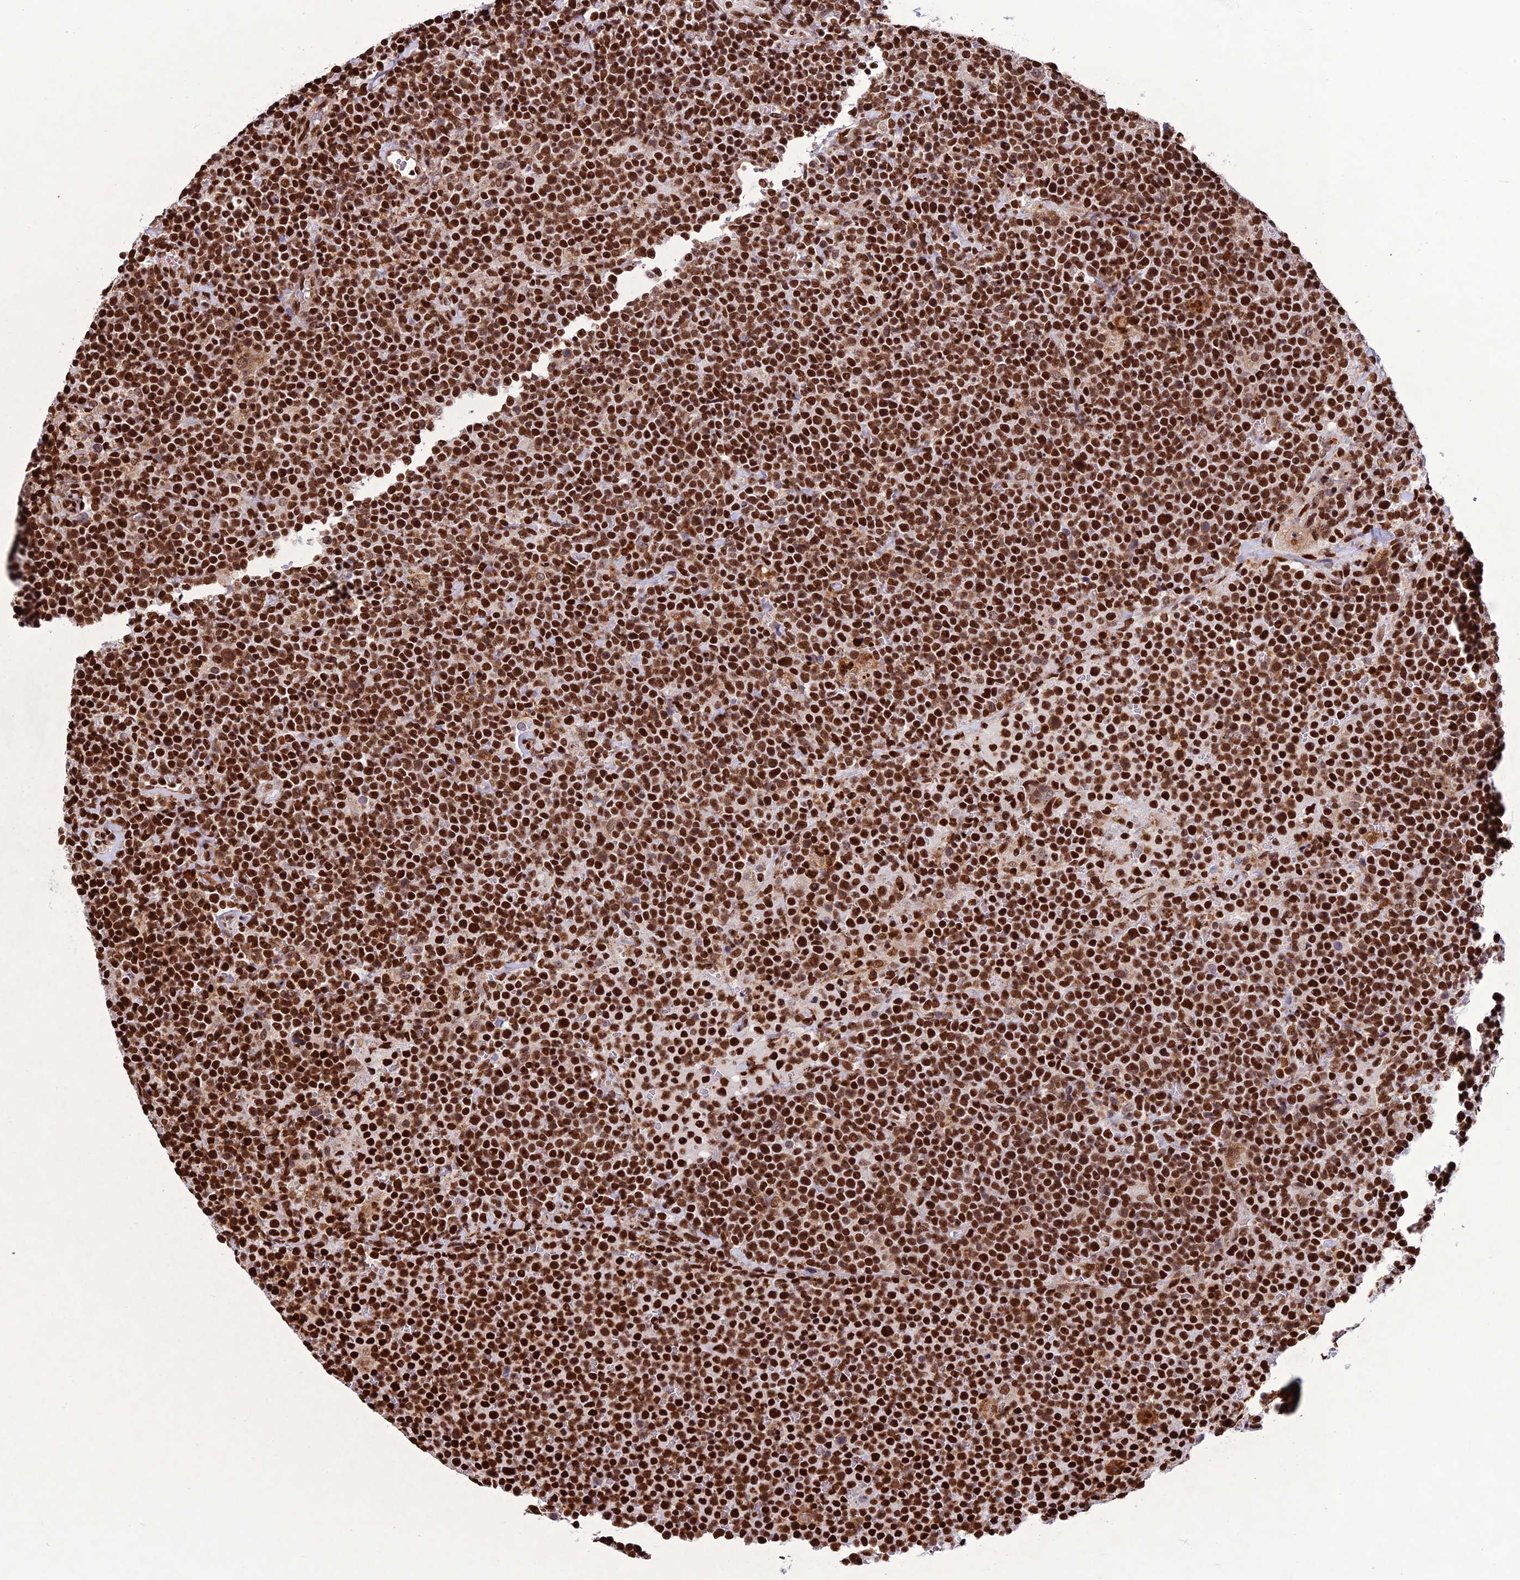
{"staining": {"intensity": "strong", "quantity": ">75%", "location": "nuclear"}, "tissue": "lymphoma", "cell_type": "Tumor cells", "image_type": "cancer", "snomed": [{"axis": "morphology", "description": "Malignant lymphoma, non-Hodgkin's type, High grade"}, {"axis": "topography", "description": "Lymph node"}], "caption": "An image of high-grade malignant lymphoma, non-Hodgkin's type stained for a protein displays strong nuclear brown staining in tumor cells.", "gene": "INO80E", "patient": {"sex": "male", "age": 61}}